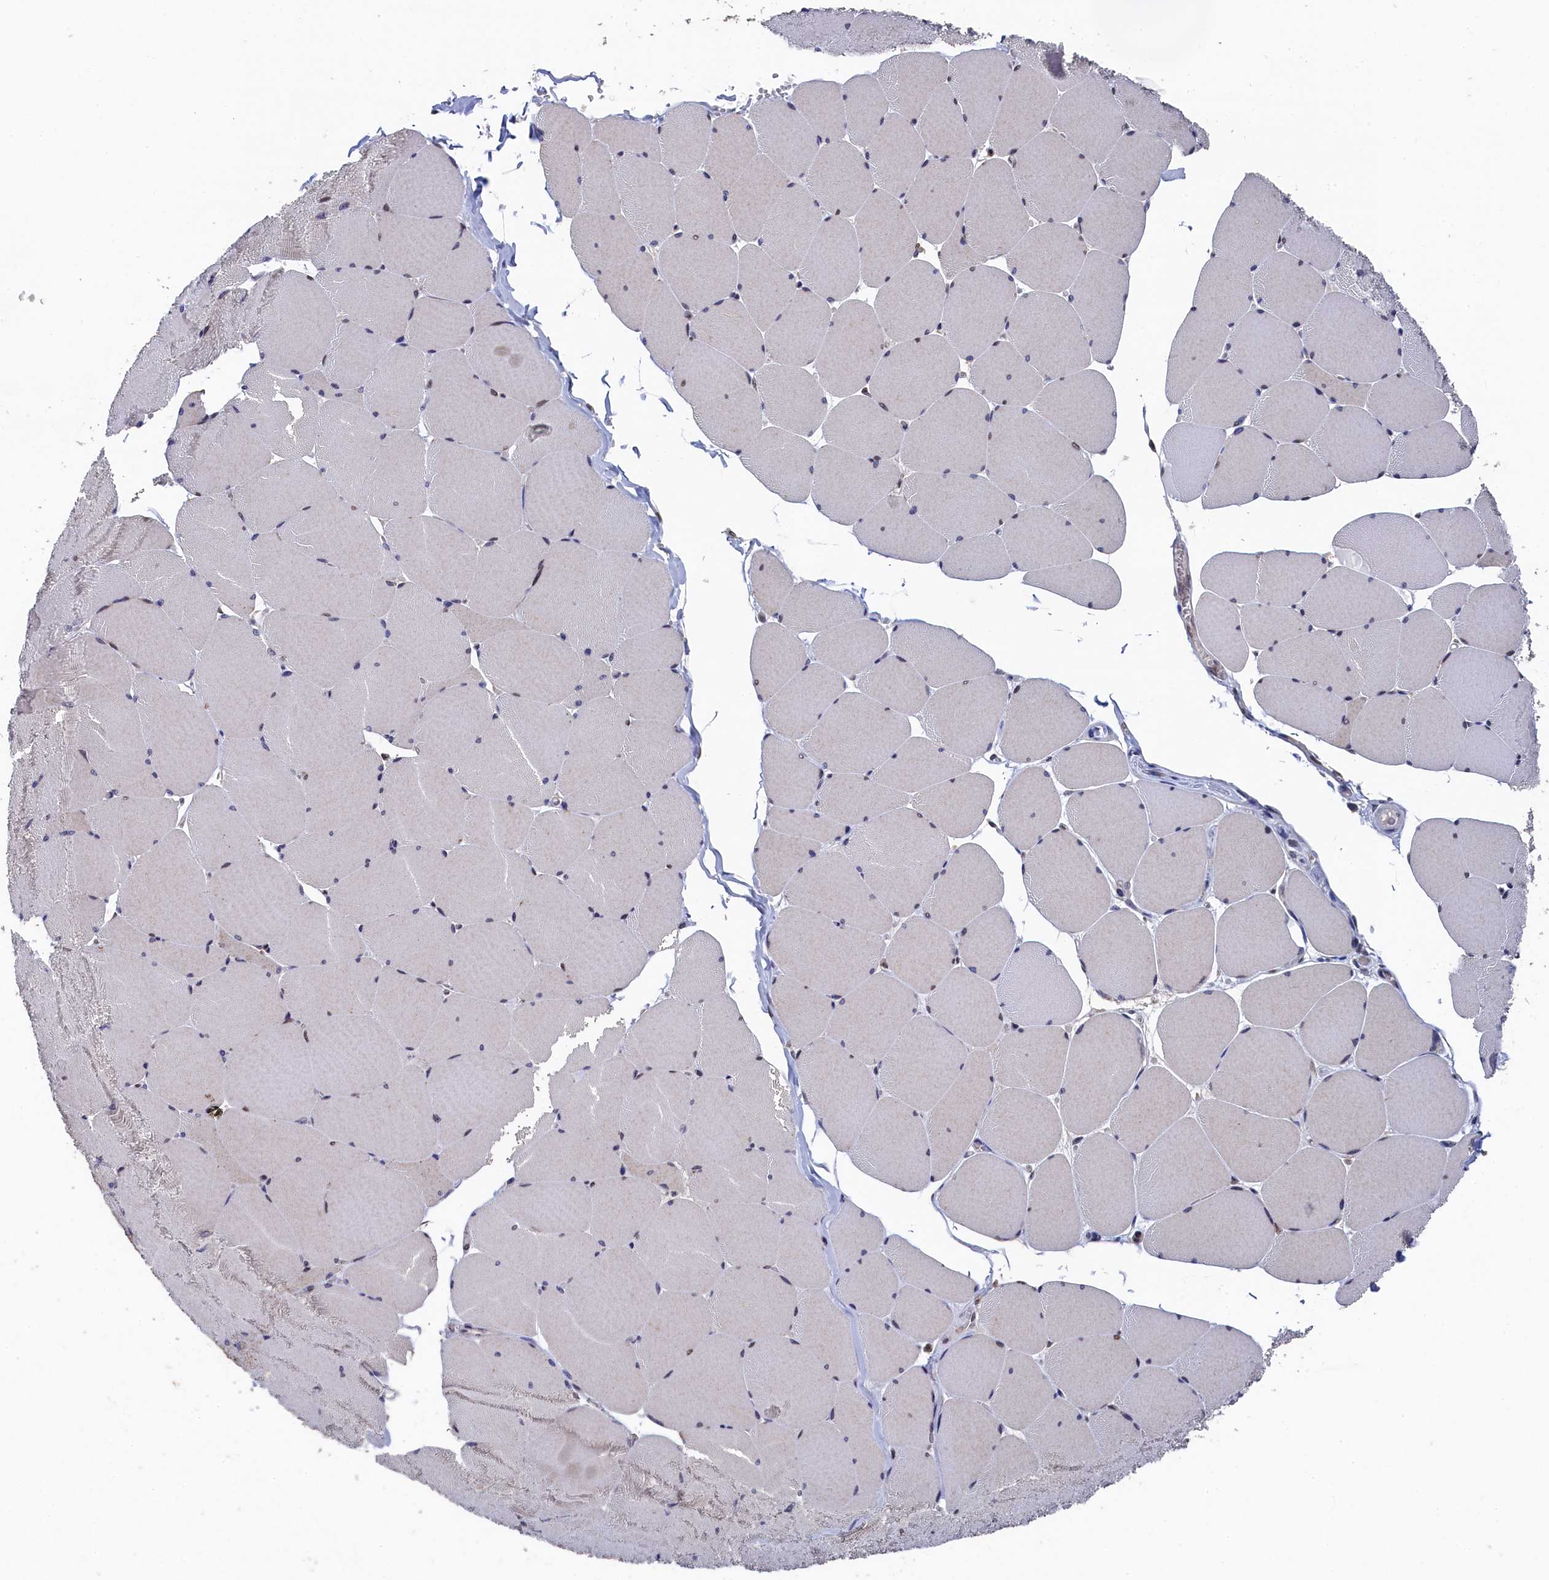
{"staining": {"intensity": "moderate", "quantity": "<25%", "location": "cytoplasmic/membranous"}, "tissue": "skeletal muscle", "cell_type": "Myocytes", "image_type": "normal", "snomed": [{"axis": "morphology", "description": "Normal tissue, NOS"}, {"axis": "topography", "description": "Skeletal muscle"}, {"axis": "topography", "description": "Head-Neck"}], "caption": "Immunohistochemical staining of unremarkable skeletal muscle demonstrates low levels of moderate cytoplasmic/membranous staining in approximately <25% of myocytes. Using DAB (brown) and hematoxylin (blue) stains, captured at high magnification using brightfield microscopy.", "gene": "ANKEF1", "patient": {"sex": "male", "age": 66}}